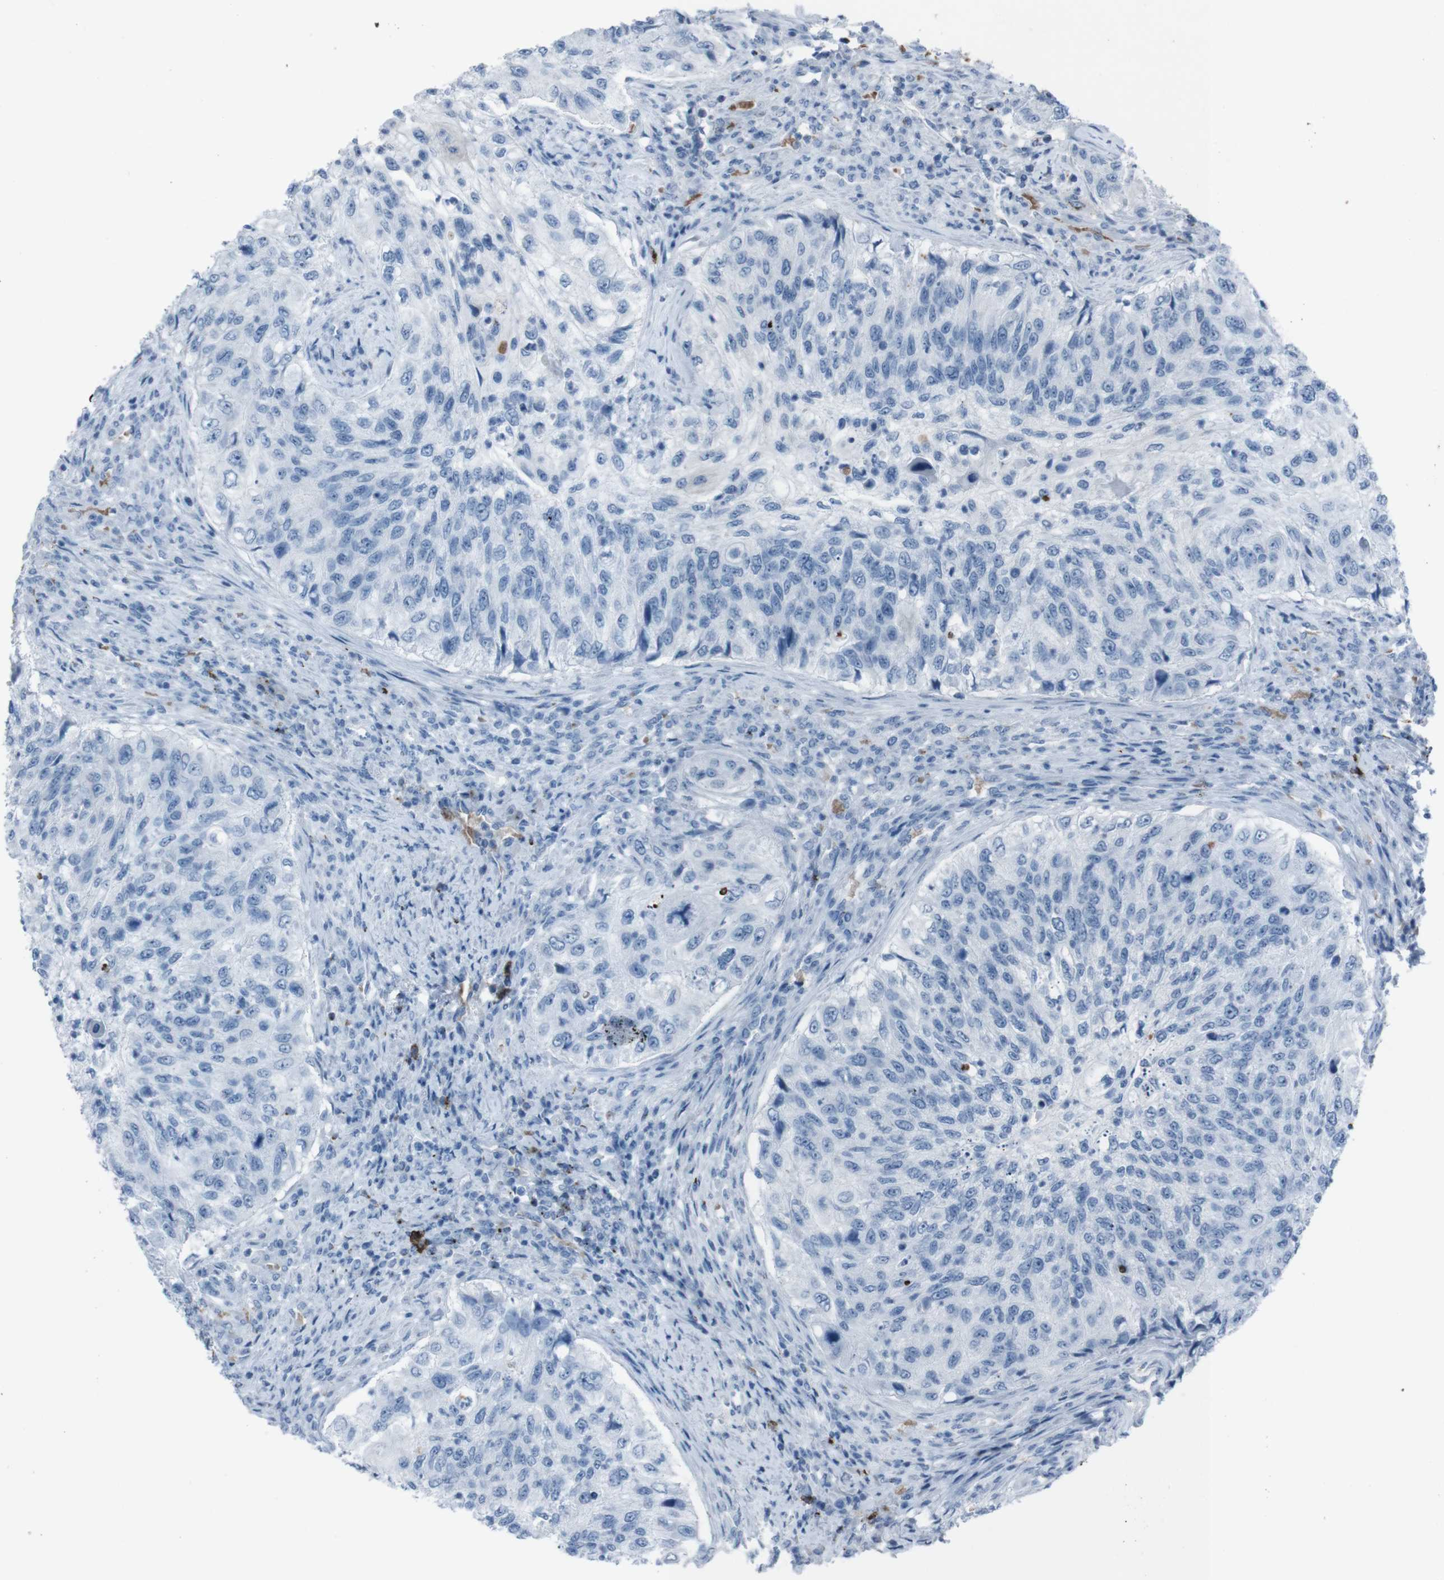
{"staining": {"intensity": "negative", "quantity": "none", "location": "none"}, "tissue": "urothelial cancer", "cell_type": "Tumor cells", "image_type": "cancer", "snomed": [{"axis": "morphology", "description": "Urothelial carcinoma, High grade"}, {"axis": "topography", "description": "Urinary bladder"}], "caption": "DAB immunohistochemical staining of urothelial carcinoma (high-grade) reveals no significant expression in tumor cells. (DAB (3,3'-diaminobenzidine) immunohistochemistry (IHC), high magnification).", "gene": "ST6GAL1", "patient": {"sex": "female", "age": 60}}